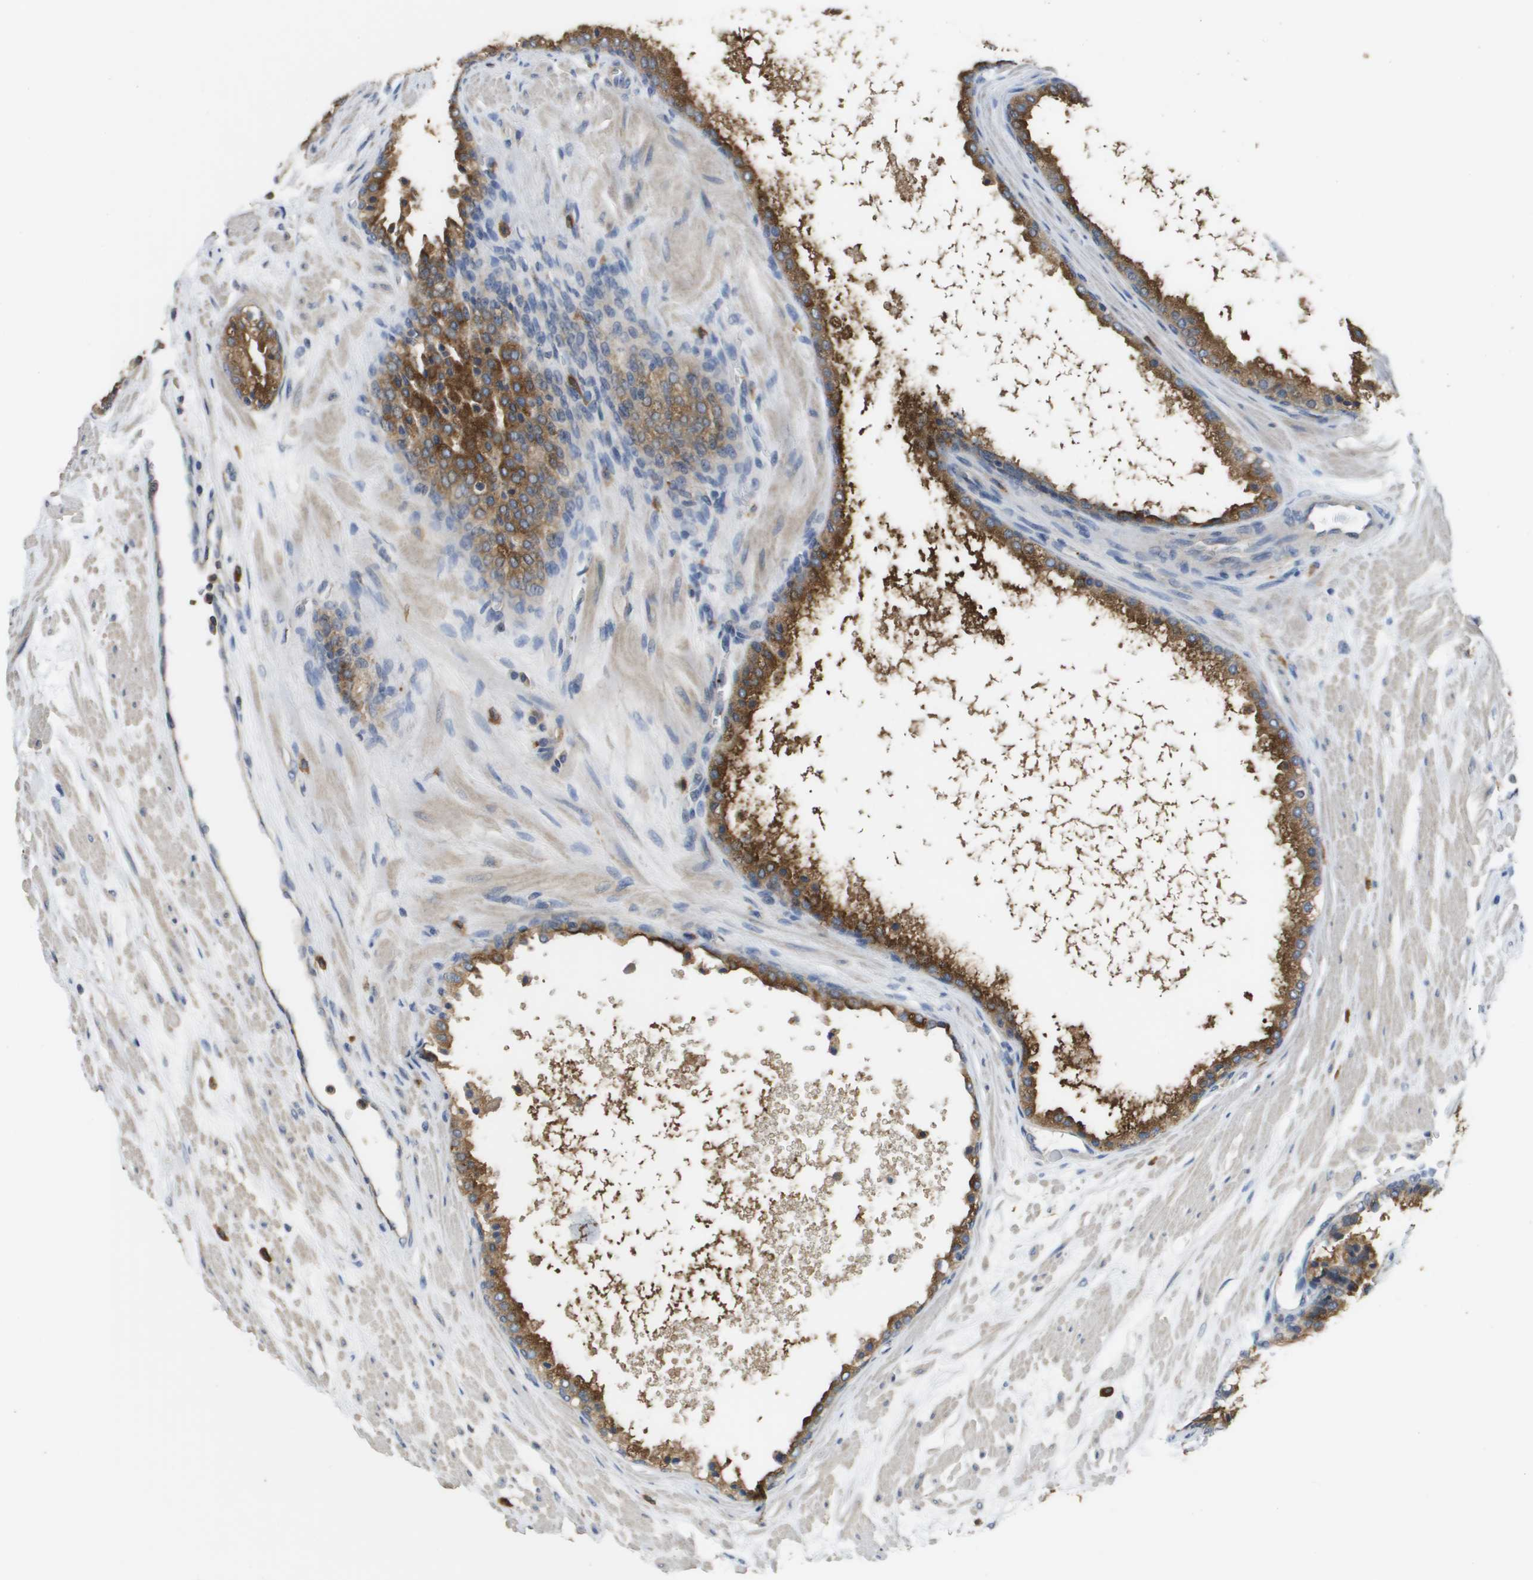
{"staining": {"intensity": "strong", "quantity": ">75%", "location": "cytoplasmic/membranous"}, "tissue": "prostate cancer", "cell_type": "Tumor cells", "image_type": "cancer", "snomed": [{"axis": "morphology", "description": "Adenocarcinoma, High grade"}, {"axis": "topography", "description": "Prostate"}], "caption": "Immunohistochemistry of human prostate cancer (adenocarcinoma (high-grade)) exhibits high levels of strong cytoplasmic/membranous staining in about >75% of tumor cells.", "gene": "RAB27B", "patient": {"sex": "male", "age": 65}}